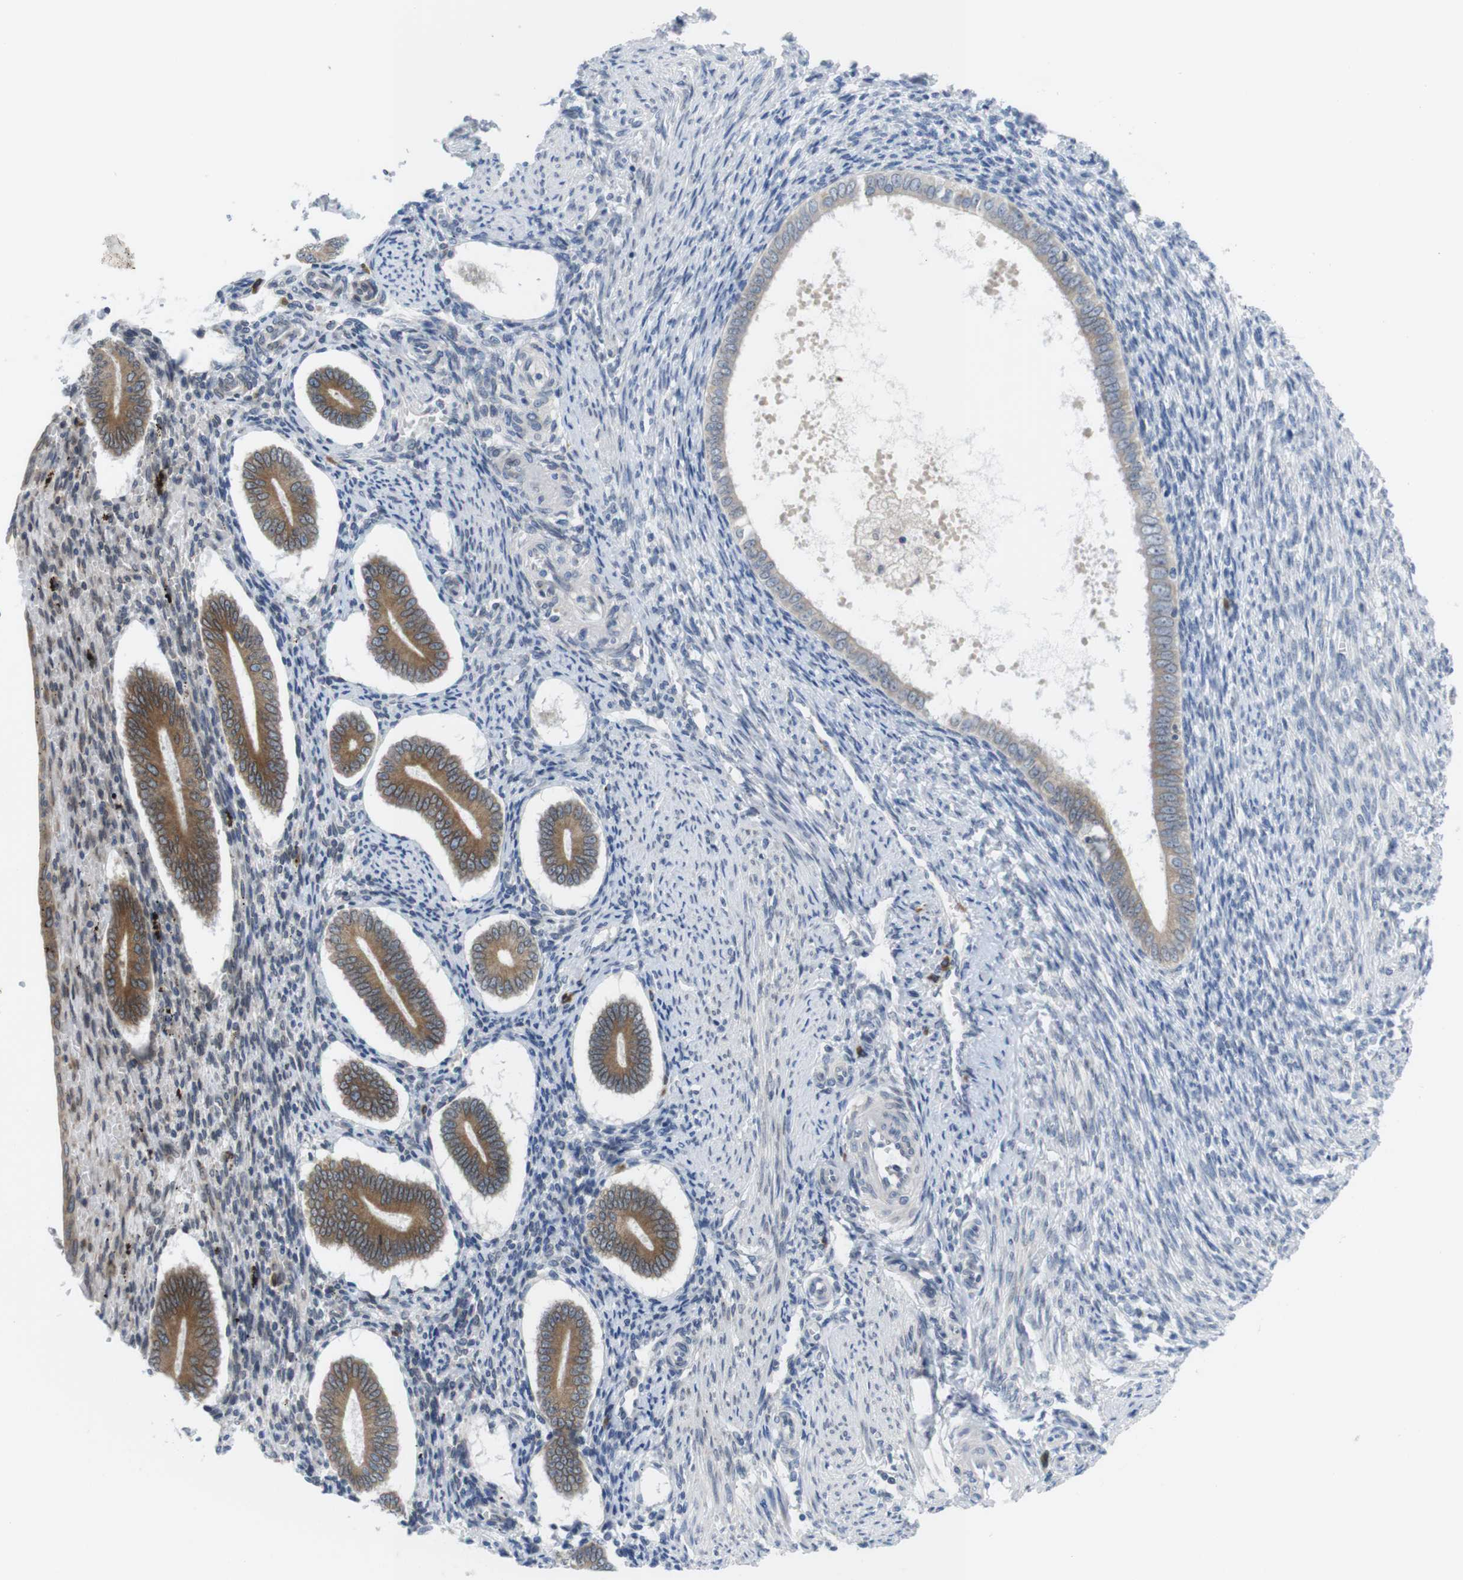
{"staining": {"intensity": "weak", "quantity": "<25%", "location": "cytoplasmic/membranous"}, "tissue": "endometrium", "cell_type": "Cells in endometrial stroma", "image_type": "normal", "snomed": [{"axis": "morphology", "description": "Normal tissue, NOS"}, {"axis": "topography", "description": "Endometrium"}], "caption": "DAB immunohistochemical staining of benign endometrium reveals no significant staining in cells in endometrial stroma.", "gene": "ERGIC3", "patient": {"sex": "female", "age": 42}}